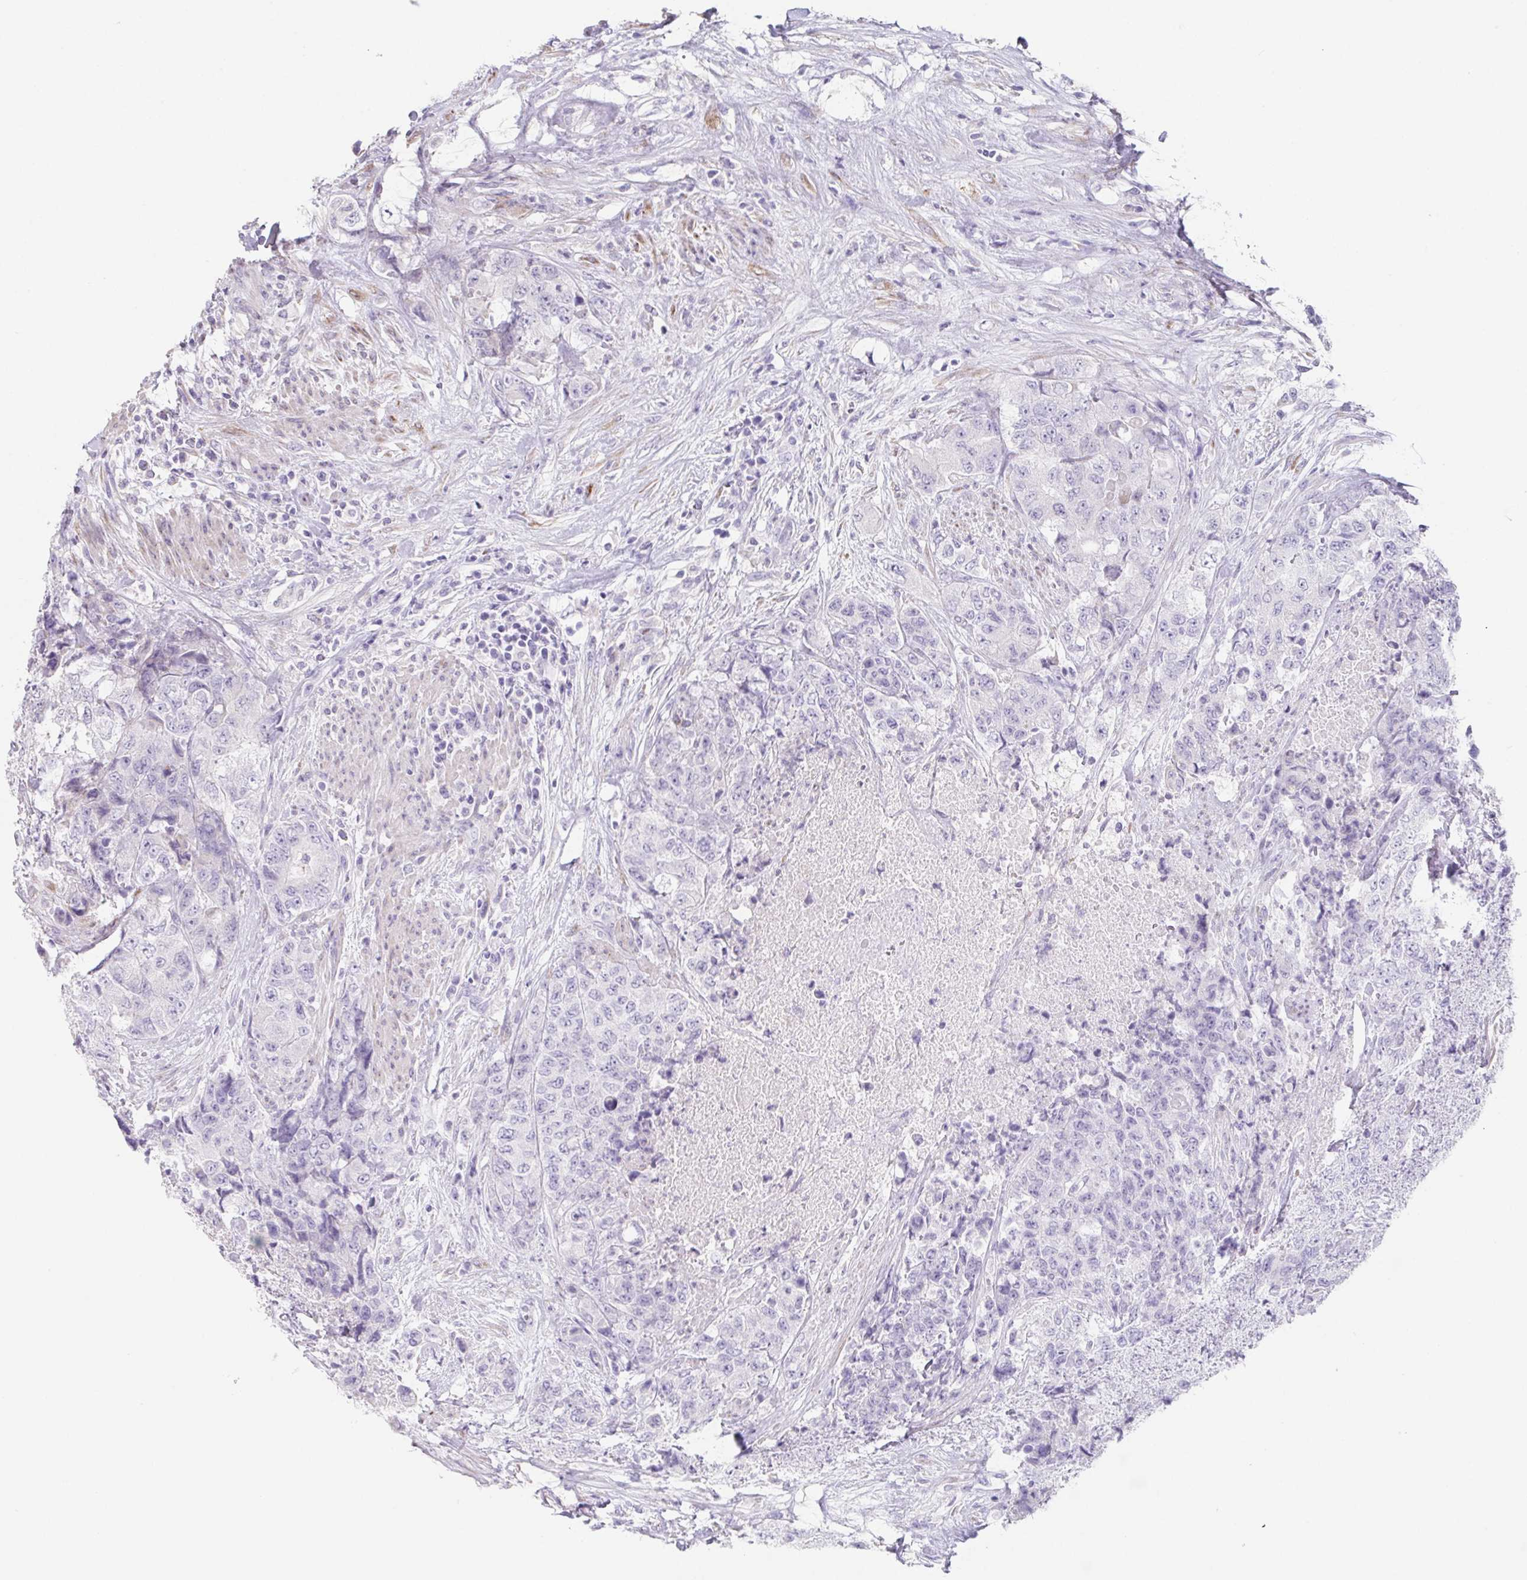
{"staining": {"intensity": "negative", "quantity": "none", "location": "none"}, "tissue": "urothelial cancer", "cell_type": "Tumor cells", "image_type": "cancer", "snomed": [{"axis": "morphology", "description": "Urothelial carcinoma, High grade"}, {"axis": "topography", "description": "Urinary bladder"}], "caption": "This is an immunohistochemistry image of urothelial cancer. There is no expression in tumor cells.", "gene": "HDGFL1", "patient": {"sex": "female", "age": 78}}